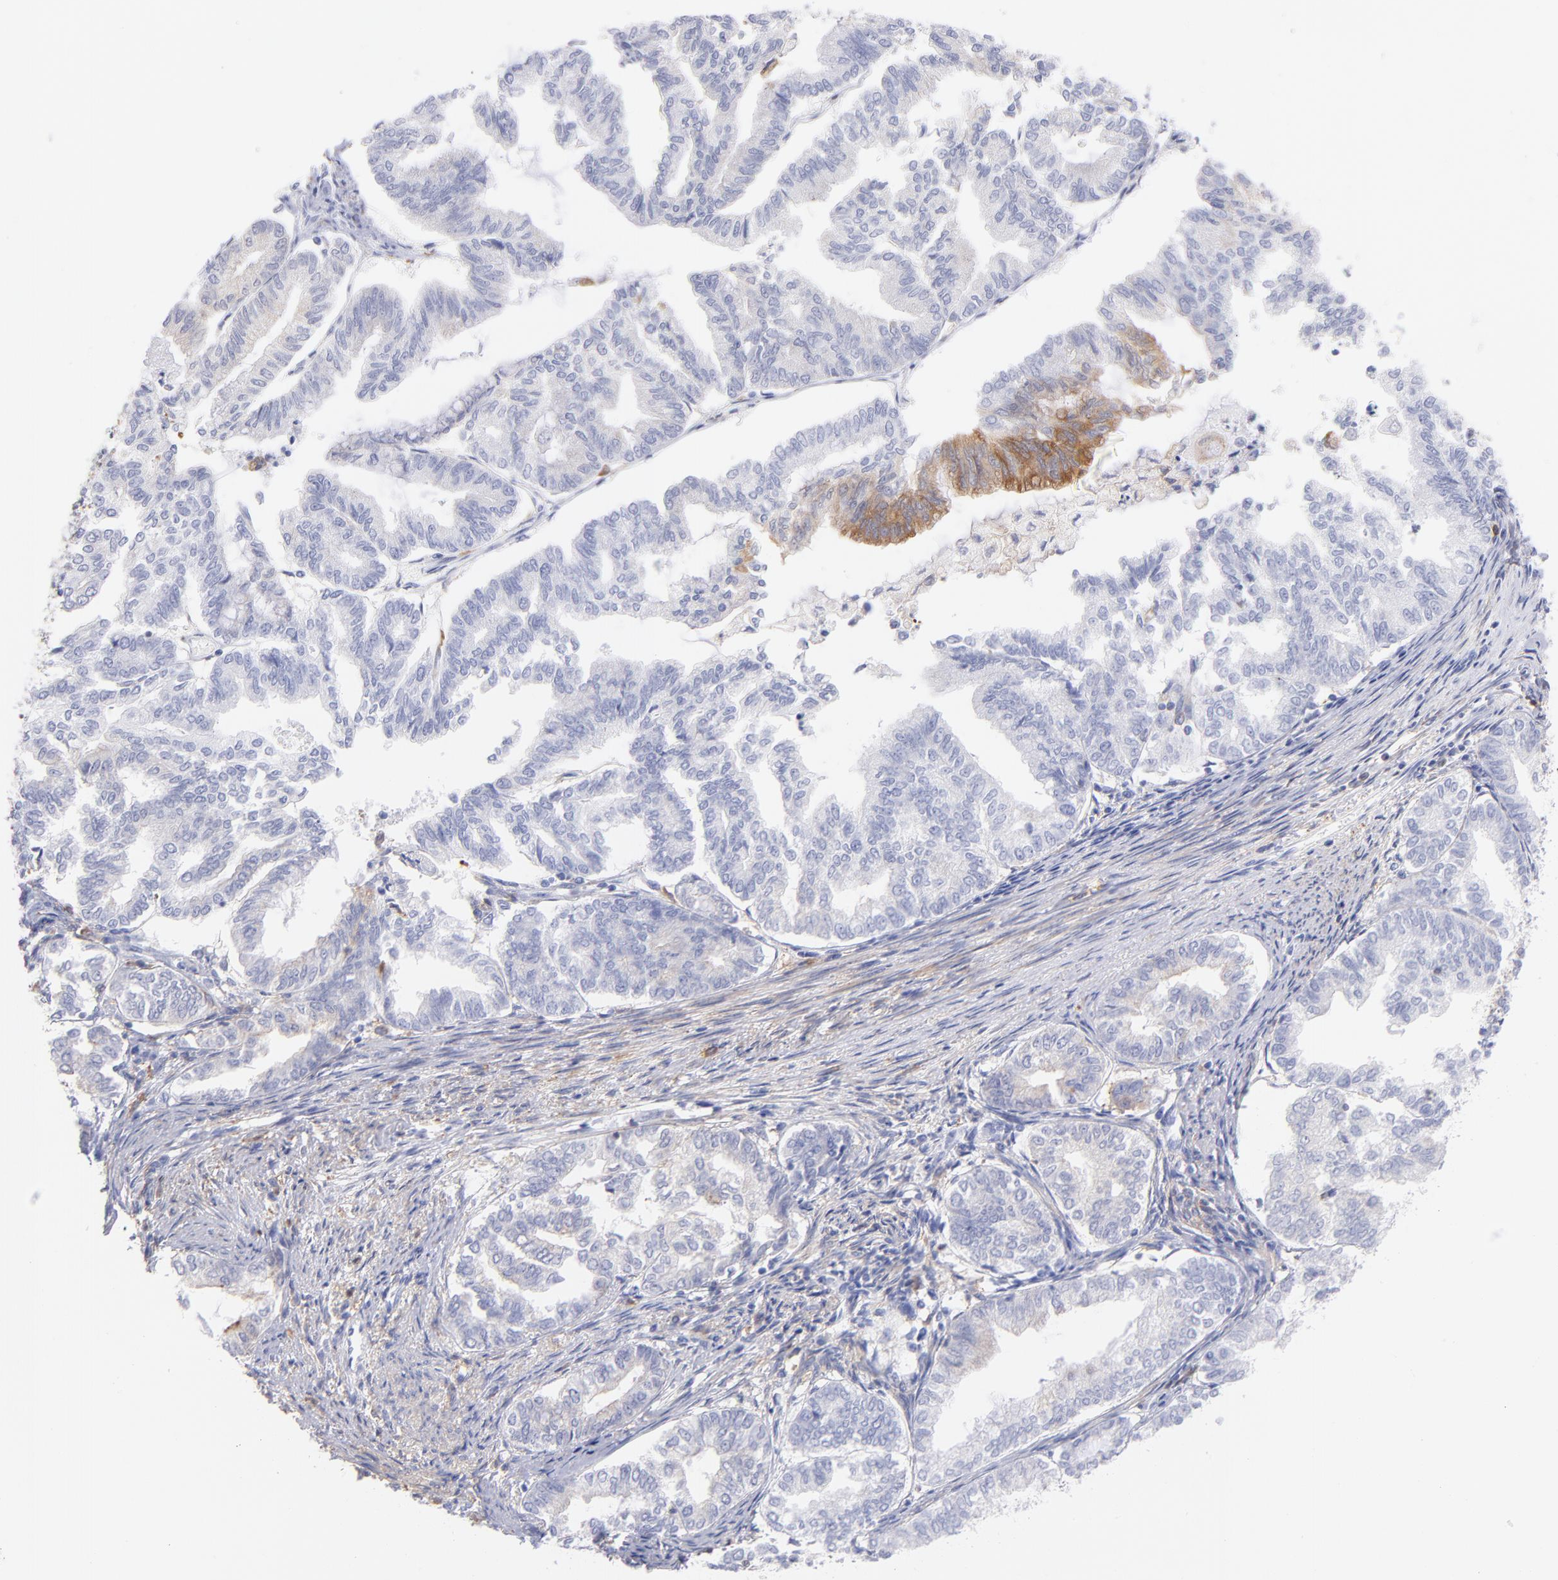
{"staining": {"intensity": "moderate", "quantity": "<25%", "location": "cytoplasmic/membranous"}, "tissue": "endometrial cancer", "cell_type": "Tumor cells", "image_type": "cancer", "snomed": [{"axis": "morphology", "description": "Adenocarcinoma, NOS"}, {"axis": "topography", "description": "Endometrium"}], "caption": "Moderate cytoplasmic/membranous positivity is seen in about <25% of tumor cells in endometrial adenocarcinoma.", "gene": "PRKCA", "patient": {"sex": "female", "age": 79}}